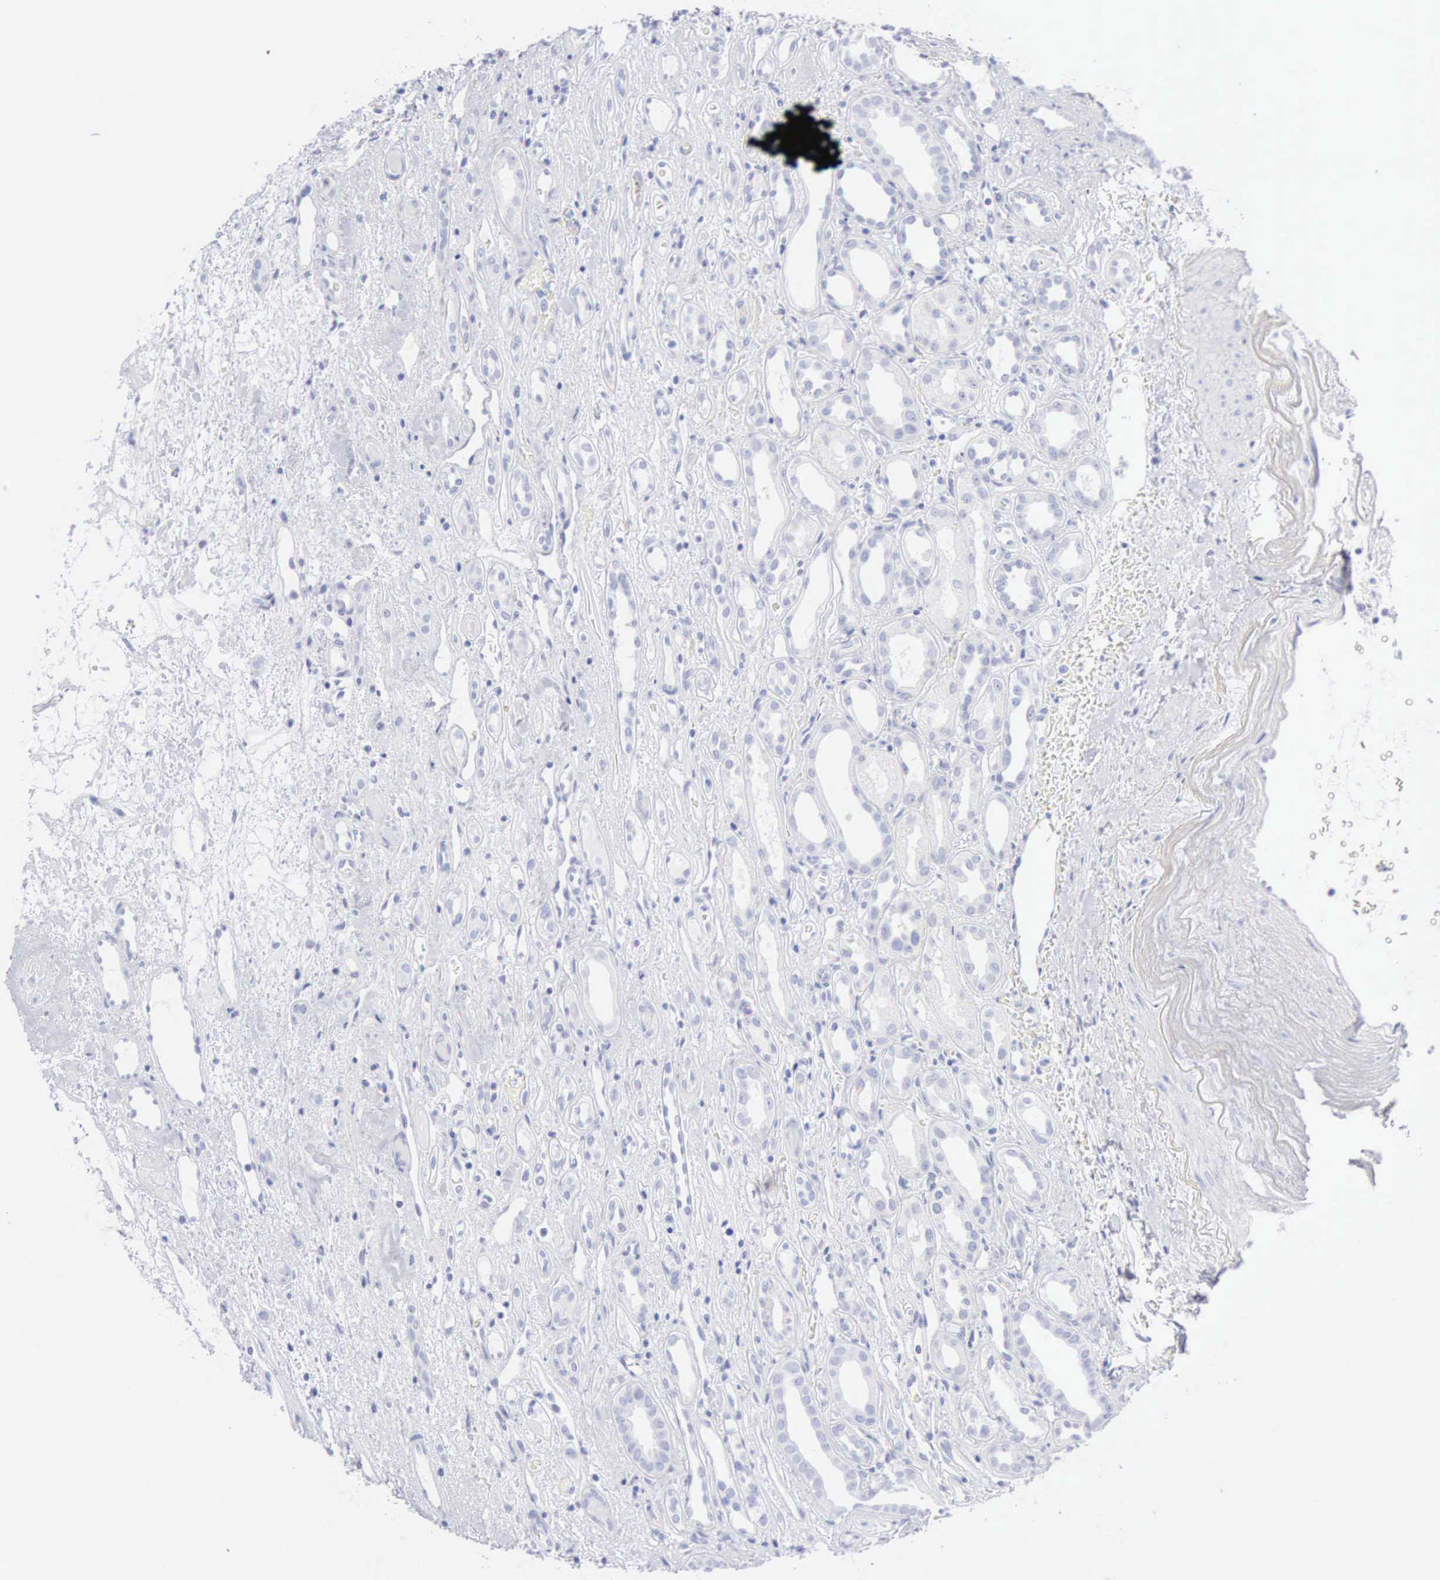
{"staining": {"intensity": "negative", "quantity": "none", "location": "none"}, "tissue": "renal cancer", "cell_type": "Tumor cells", "image_type": "cancer", "snomed": [{"axis": "morphology", "description": "Adenocarcinoma, NOS"}, {"axis": "topography", "description": "Kidney"}], "caption": "There is no significant staining in tumor cells of renal adenocarcinoma.", "gene": "KRT10", "patient": {"sex": "female", "age": 60}}